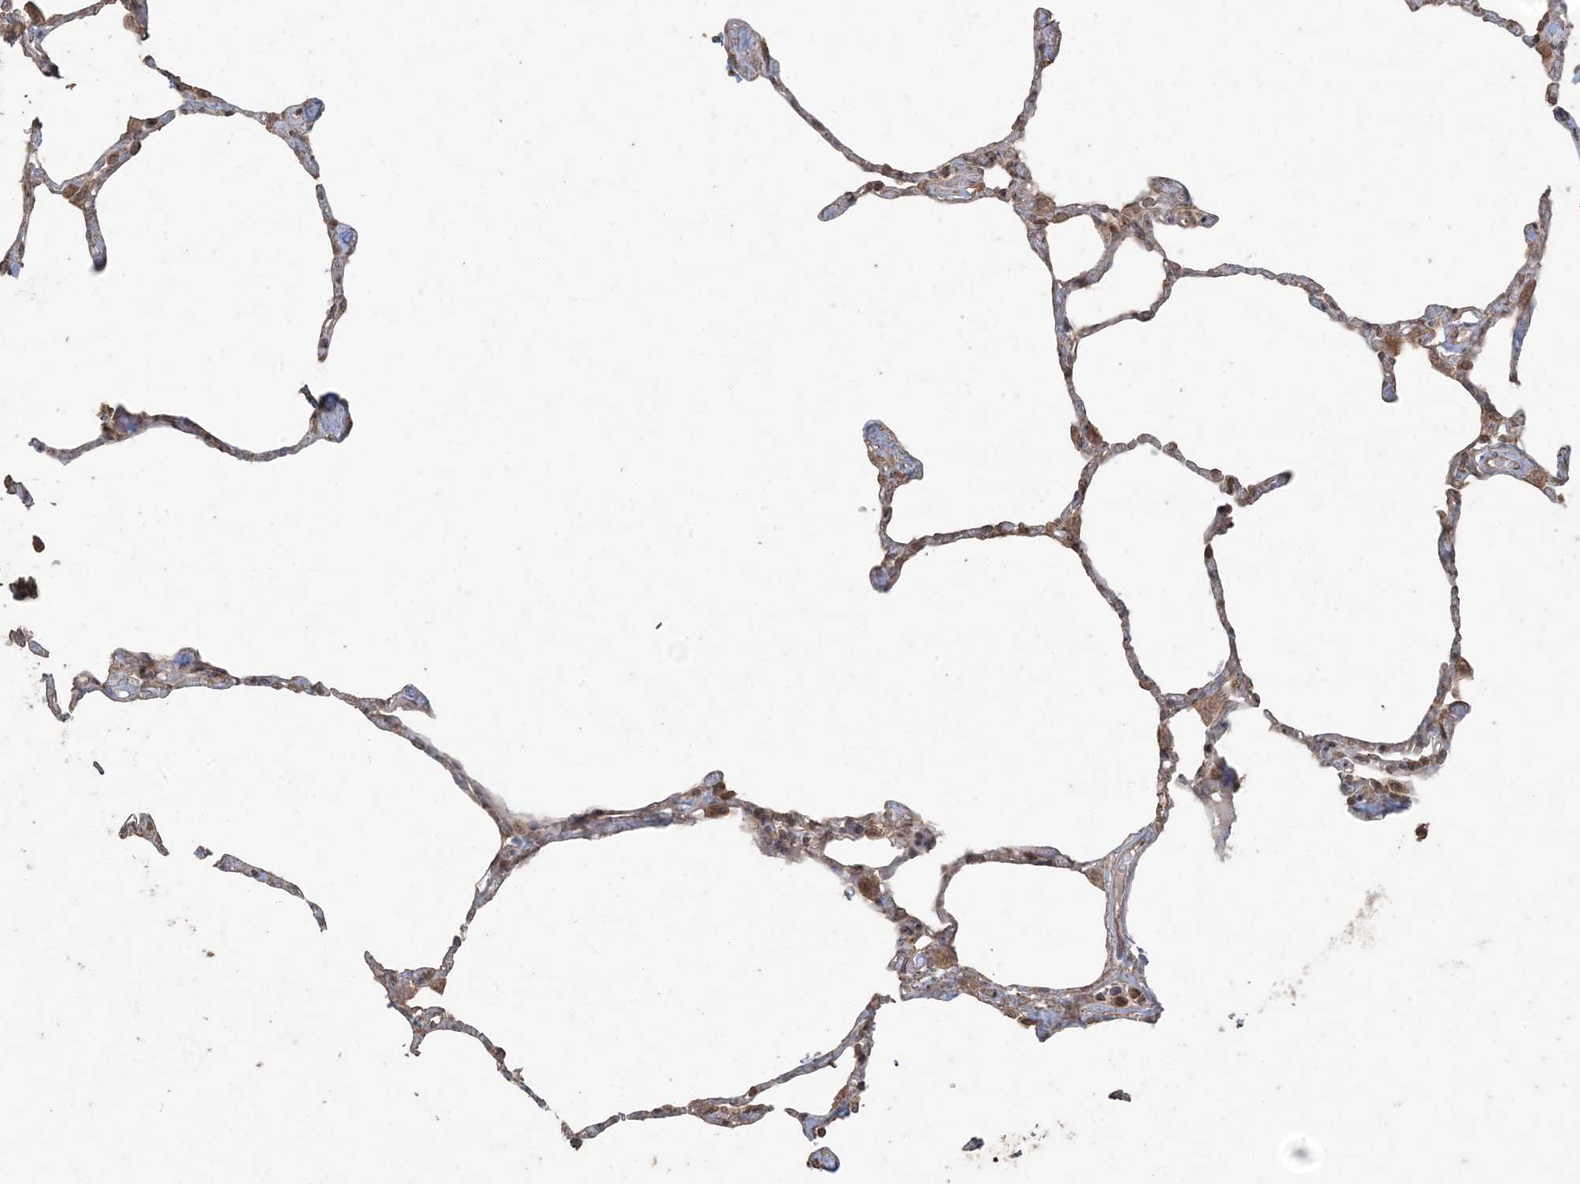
{"staining": {"intensity": "moderate", "quantity": "<25%", "location": "cytoplasmic/membranous"}, "tissue": "lung", "cell_type": "Alveolar cells", "image_type": "normal", "snomed": [{"axis": "morphology", "description": "Normal tissue, NOS"}, {"axis": "topography", "description": "Lung"}], "caption": "Protein expression analysis of unremarkable human lung reveals moderate cytoplasmic/membranous staining in about <25% of alveolar cells. (DAB (3,3'-diaminobenzidine) IHC with brightfield microscopy, high magnification).", "gene": "DDX19B", "patient": {"sex": "male", "age": 65}}